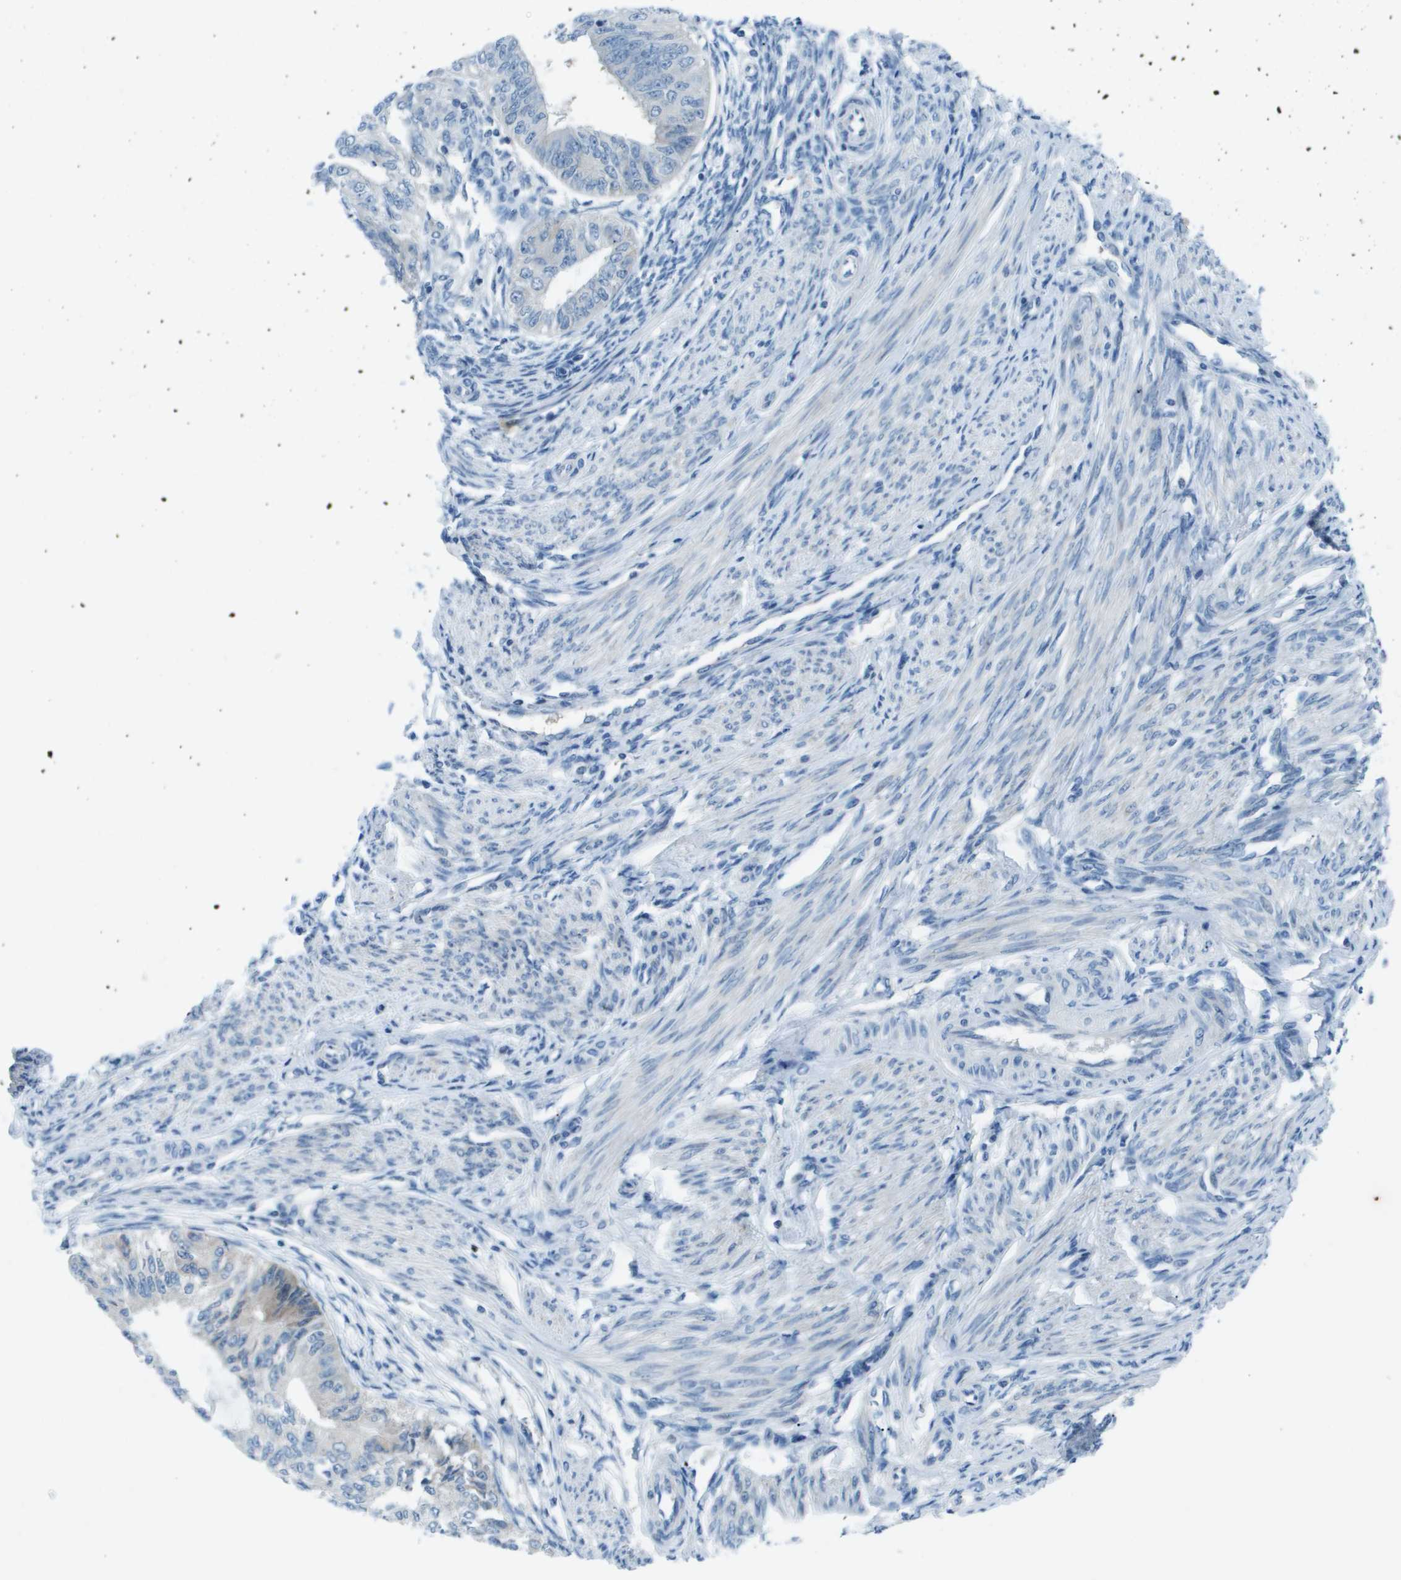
{"staining": {"intensity": "negative", "quantity": "none", "location": "none"}, "tissue": "endometrial cancer", "cell_type": "Tumor cells", "image_type": "cancer", "snomed": [{"axis": "morphology", "description": "Adenocarcinoma, NOS"}, {"axis": "topography", "description": "Endometrium"}], "caption": "The immunohistochemistry (IHC) image has no significant staining in tumor cells of endometrial adenocarcinoma tissue.", "gene": "STIP1", "patient": {"sex": "female", "age": 32}}